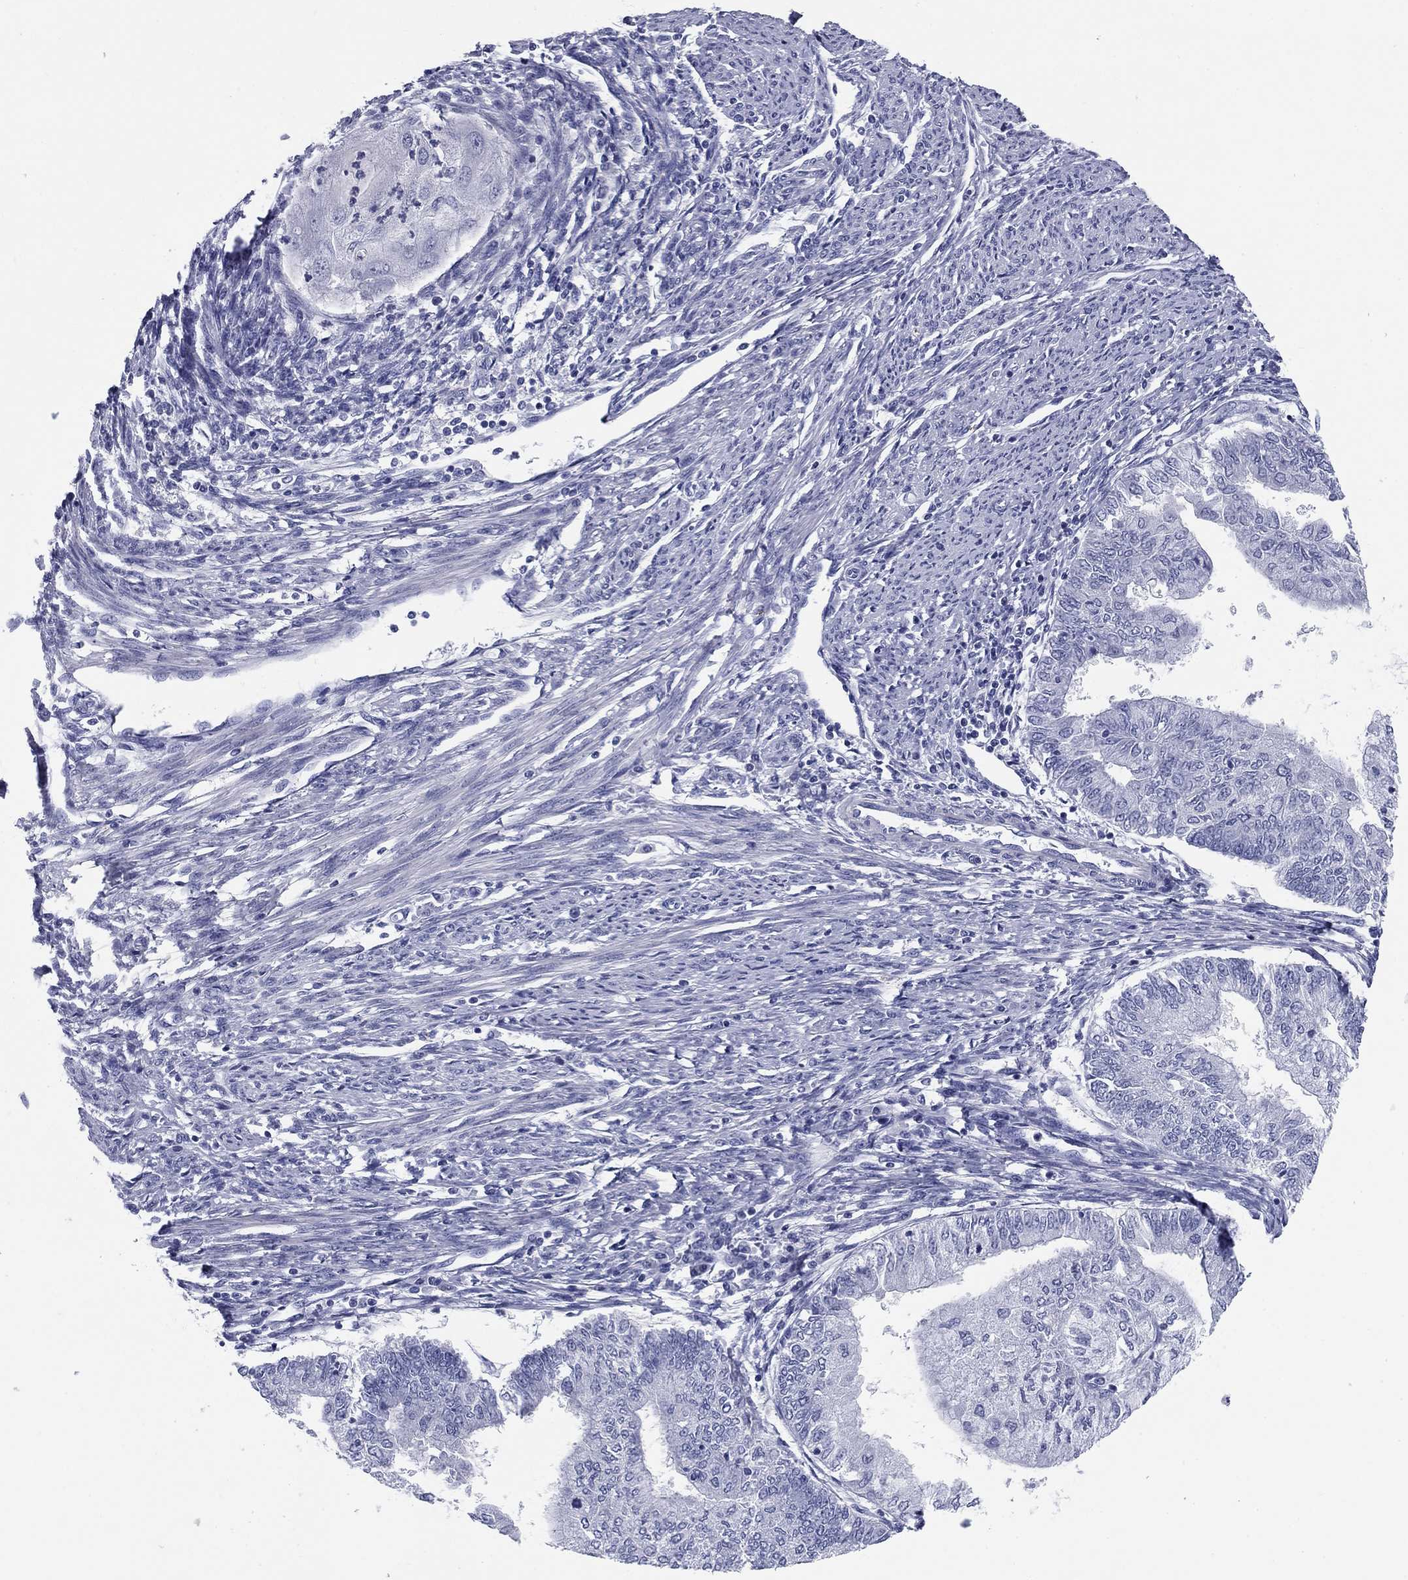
{"staining": {"intensity": "negative", "quantity": "none", "location": "none"}, "tissue": "endometrial cancer", "cell_type": "Tumor cells", "image_type": "cancer", "snomed": [{"axis": "morphology", "description": "Adenocarcinoma, NOS"}, {"axis": "topography", "description": "Endometrium"}], "caption": "This is an immunohistochemistry histopathology image of human endometrial cancer (adenocarcinoma). There is no positivity in tumor cells.", "gene": "KCNH1", "patient": {"sex": "female", "age": 59}}